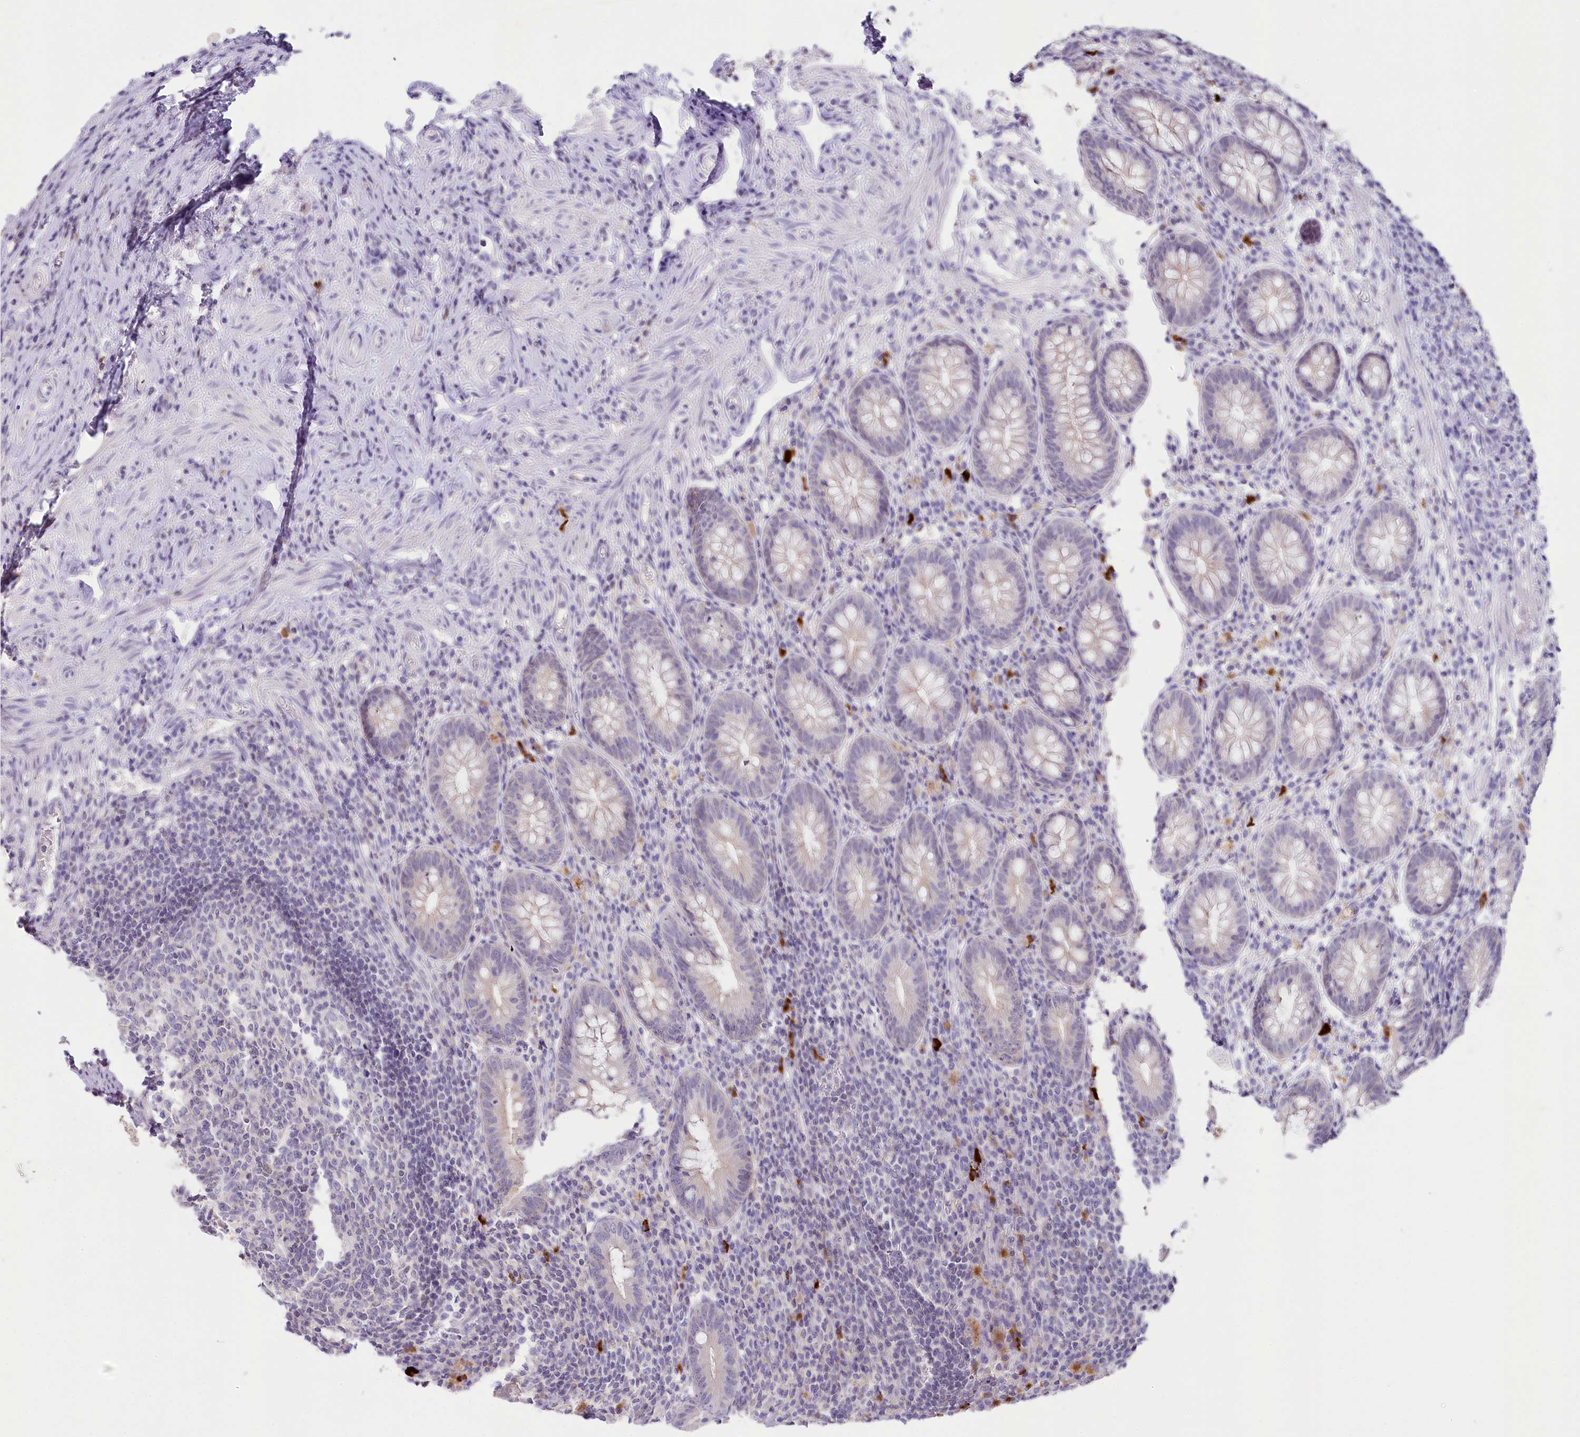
{"staining": {"intensity": "negative", "quantity": "none", "location": "none"}, "tissue": "appendix", "cell_type": "Glandular cells", "image_type": "normal", "snomed": [{"axis": "morphology", "description": "Normal tissue, NOS"}, {"axis": "topography", "description": "Appendix"}], "caption": "Immunohistochemistry (IHC) image of unremarkable appendix: appendix stained with DAB exhibits no significant protein expression in glandular cells.", "gene": "MYOZ1", "patient": {"sex": "female", "age": 54}}